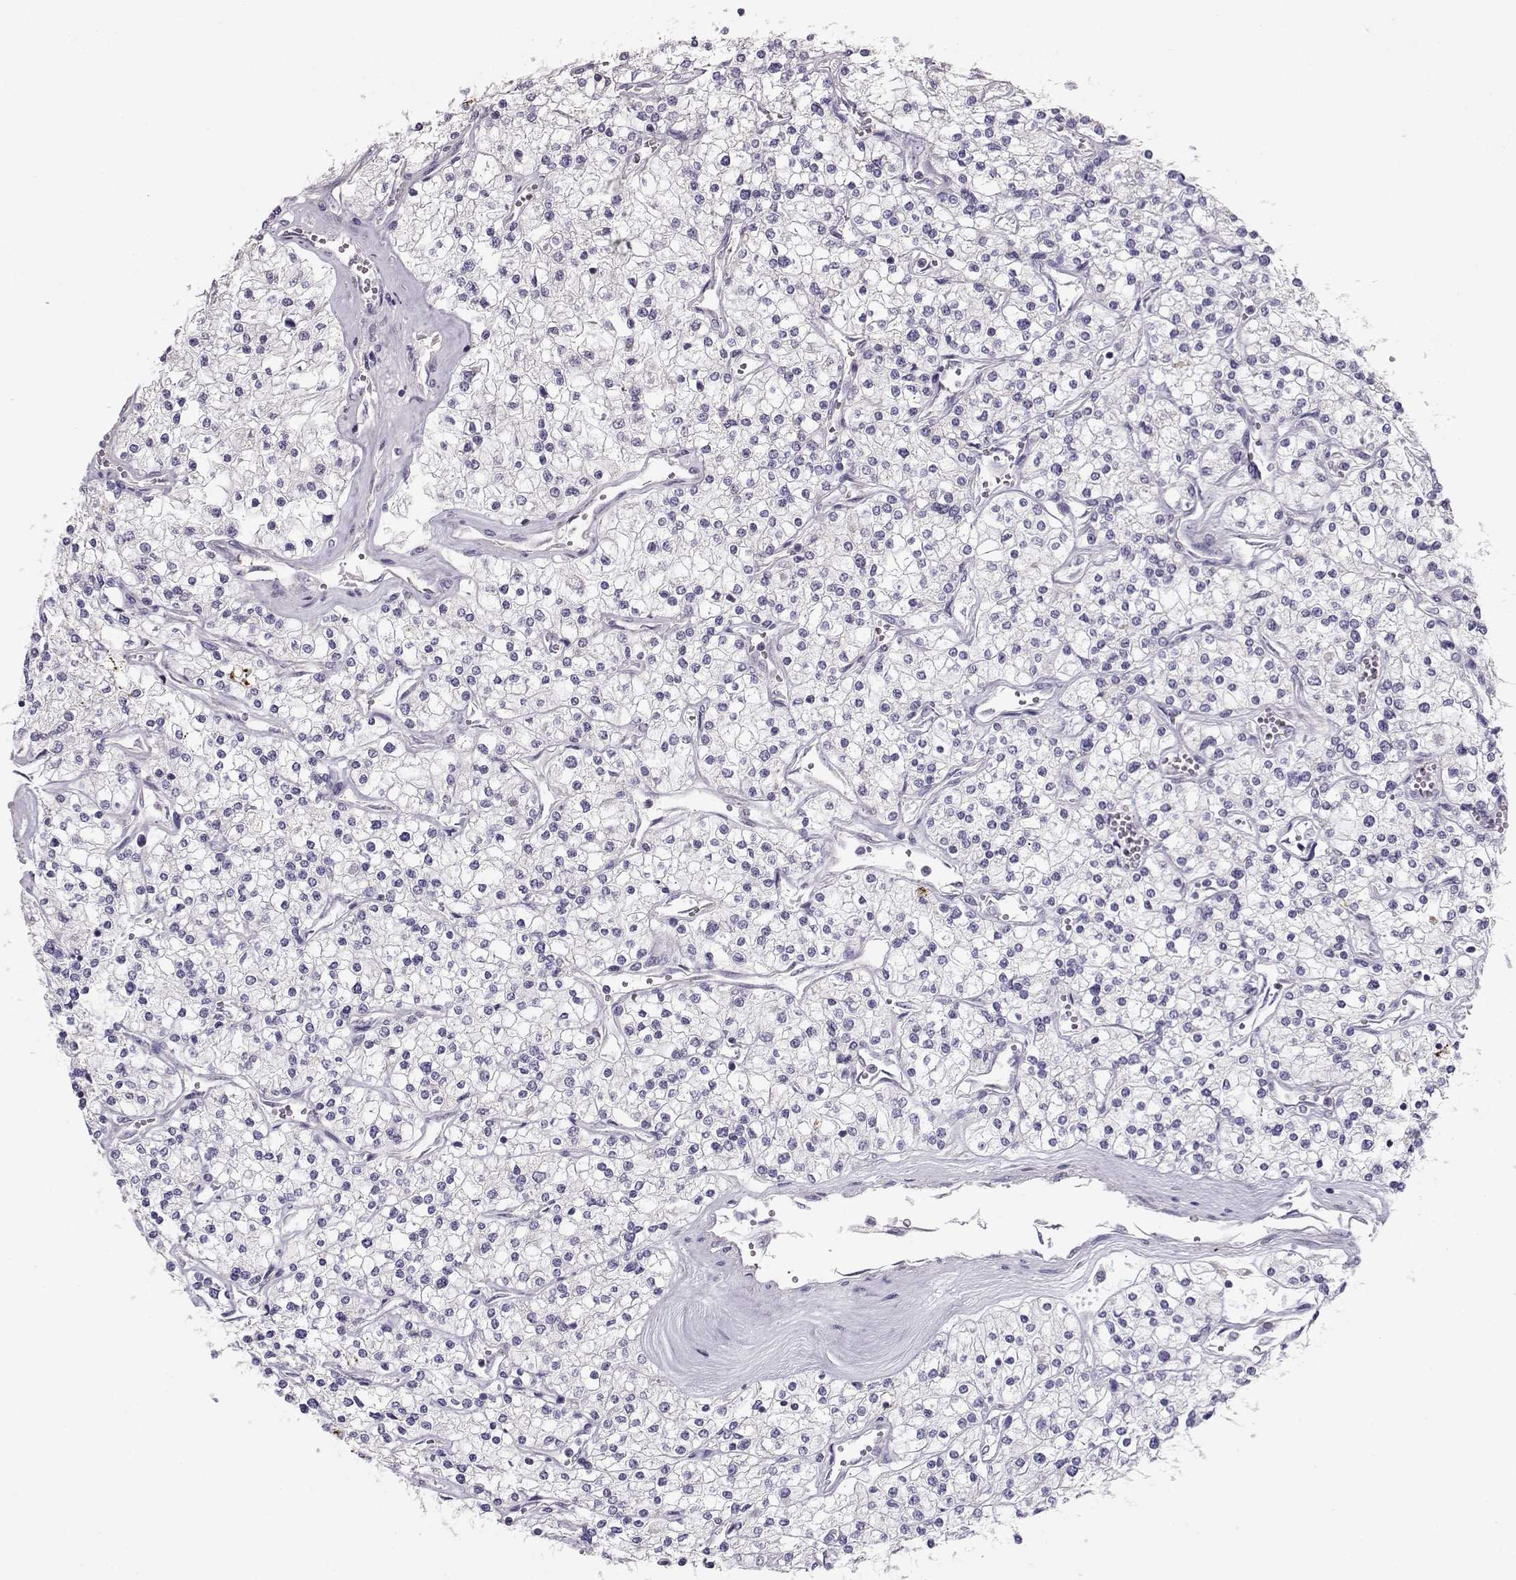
{"staining": {"intensity": "negative", "quantity": "none", "location": "none"}, "tissue": "renal cancer", "cell_type": "Tumor cells", "image_type": "cancer", "snomed": [{"axis": "morphology", "description": "Adenocarcinoma, NOS"}, {"axis": "topography", "description": "Kidney"}], "caption": "A micrograph of renal cancer (adenocarcinoma) stained for a protein shows no brown staining in tumor cells.", "gene": "GRK1", "patient": {"sex": "male", "age": 80}}